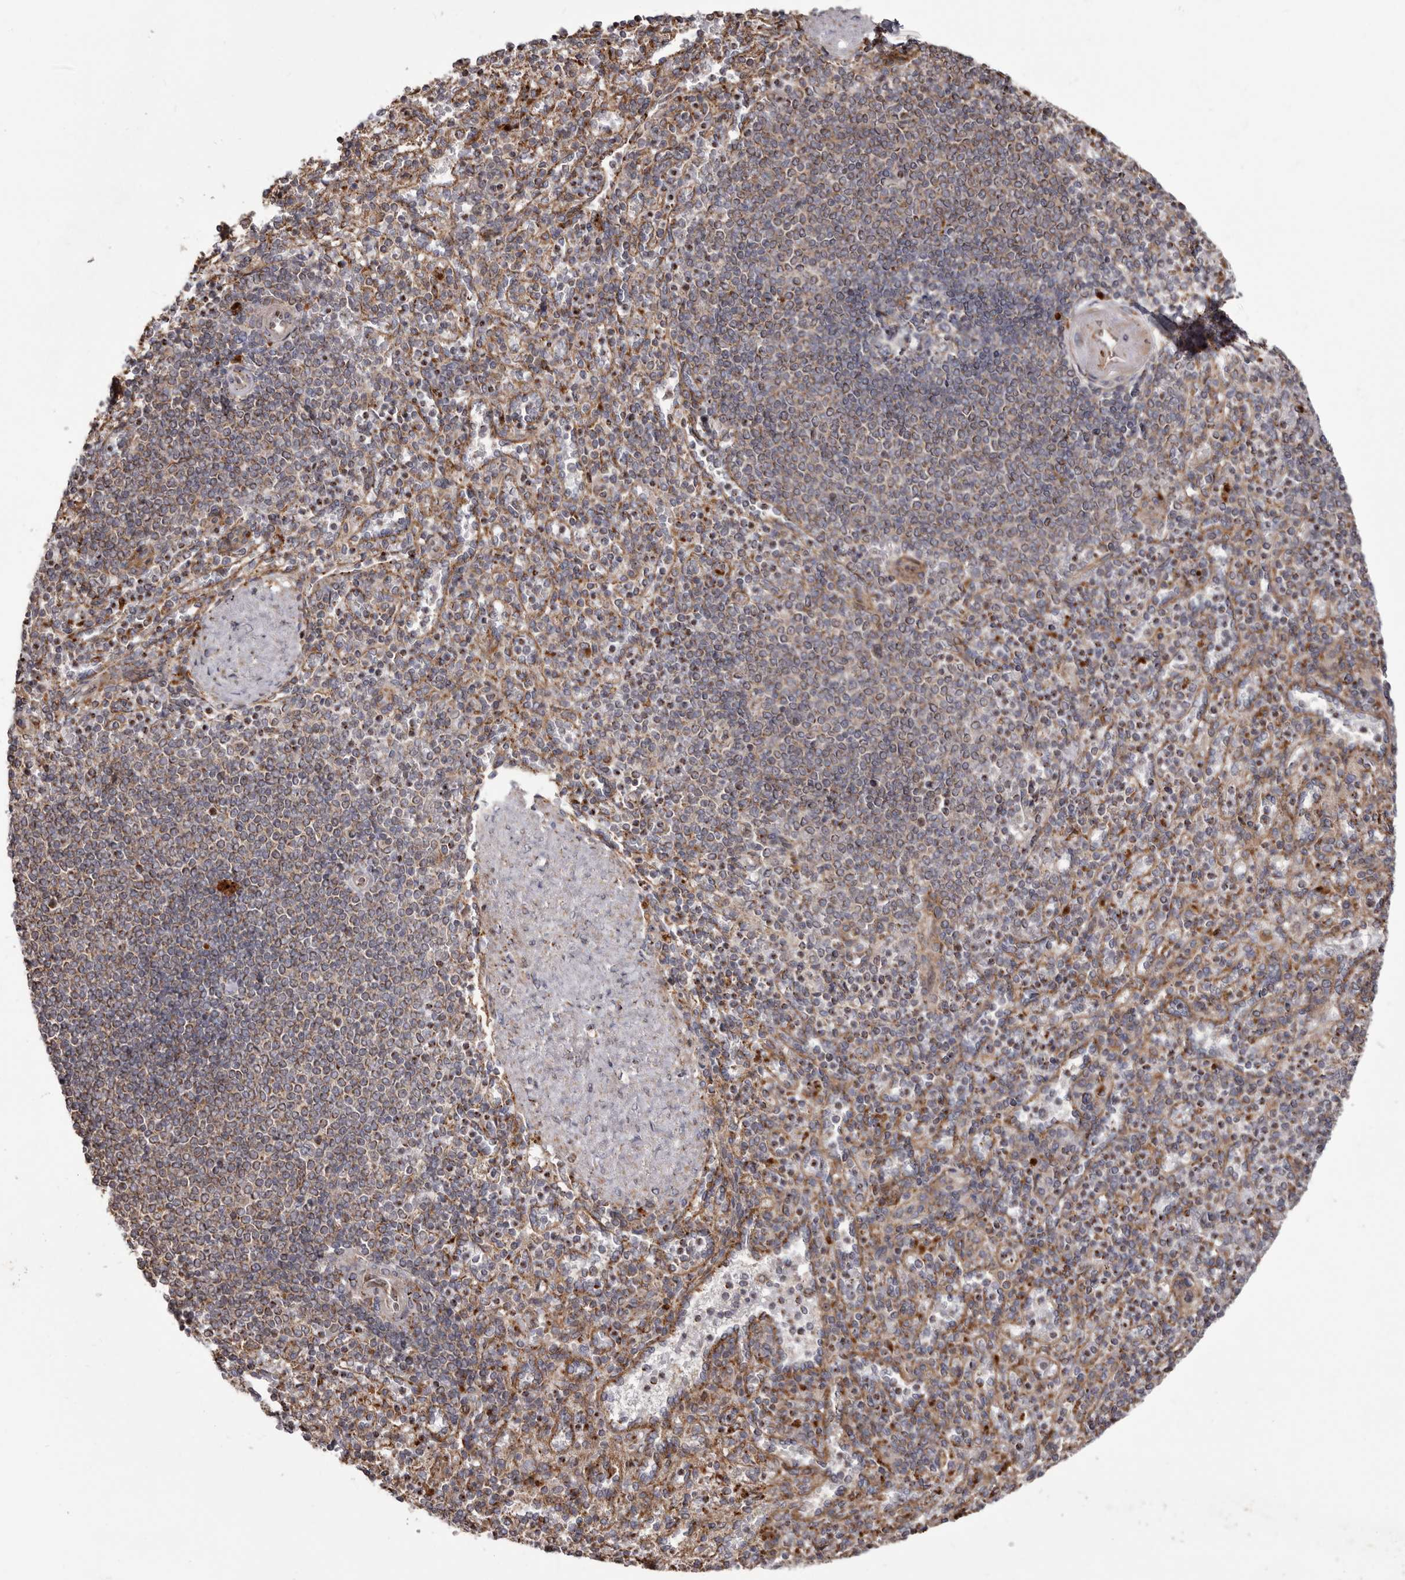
{"staining": {"intensity": "weak", "quantity": ">75%", "location": "cytoplasmic/membranous"}, "tissue": "spleen", "cell_type": "Cells in red pulp", "image_type": "normal", "snomed": [{"axis": "morphology", "description": "Normal tissue, NOS"}, {"axis": "topography", "description": "Spleen"}], "caption": "Normal spleen demonstrates weak cytoplasmic/membranous expression in approximately >75% of cells in red pulp (Brightfield microscopy of DAB IHC at high magnification)..", "gene": "NUP43", "patient": {"sex": "female", "age": 74}}